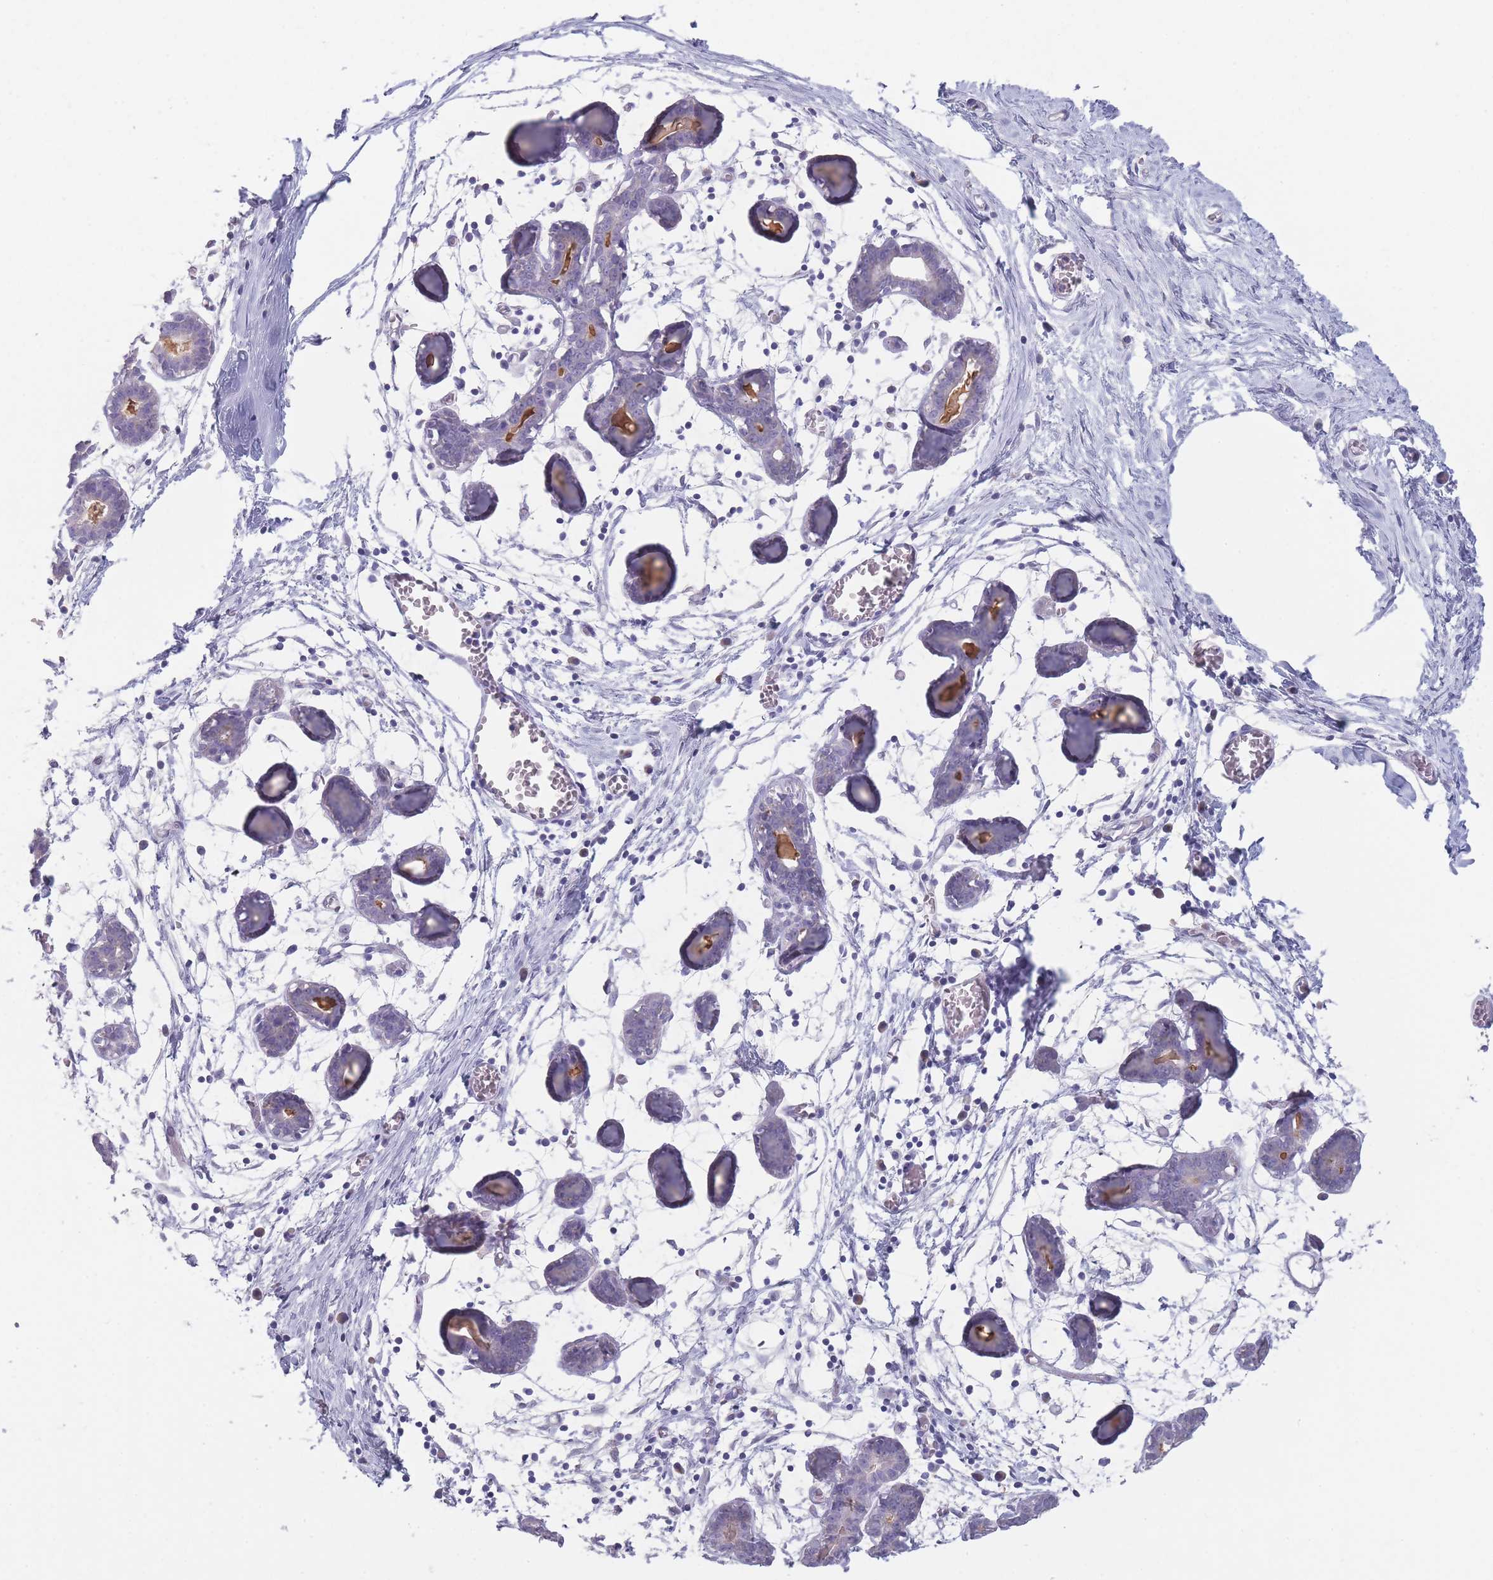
{"staining": {"intensity": "negative", "quantity": "none", "location": "none"}, "tissue": "breast", "cell_type": "Adipocytes", "image_type": "normal", "snomed": [{"axis": "morphology", "description": "Normal tissue, NOS"}, {"axis": "topography", "description": "Breast"}], "caption": "Photomicrograph shows no protein positivity in adipocytes of unremarkable breast.", "gene": "DCANP1", "patient": {"sex": "female", "age": 27}}